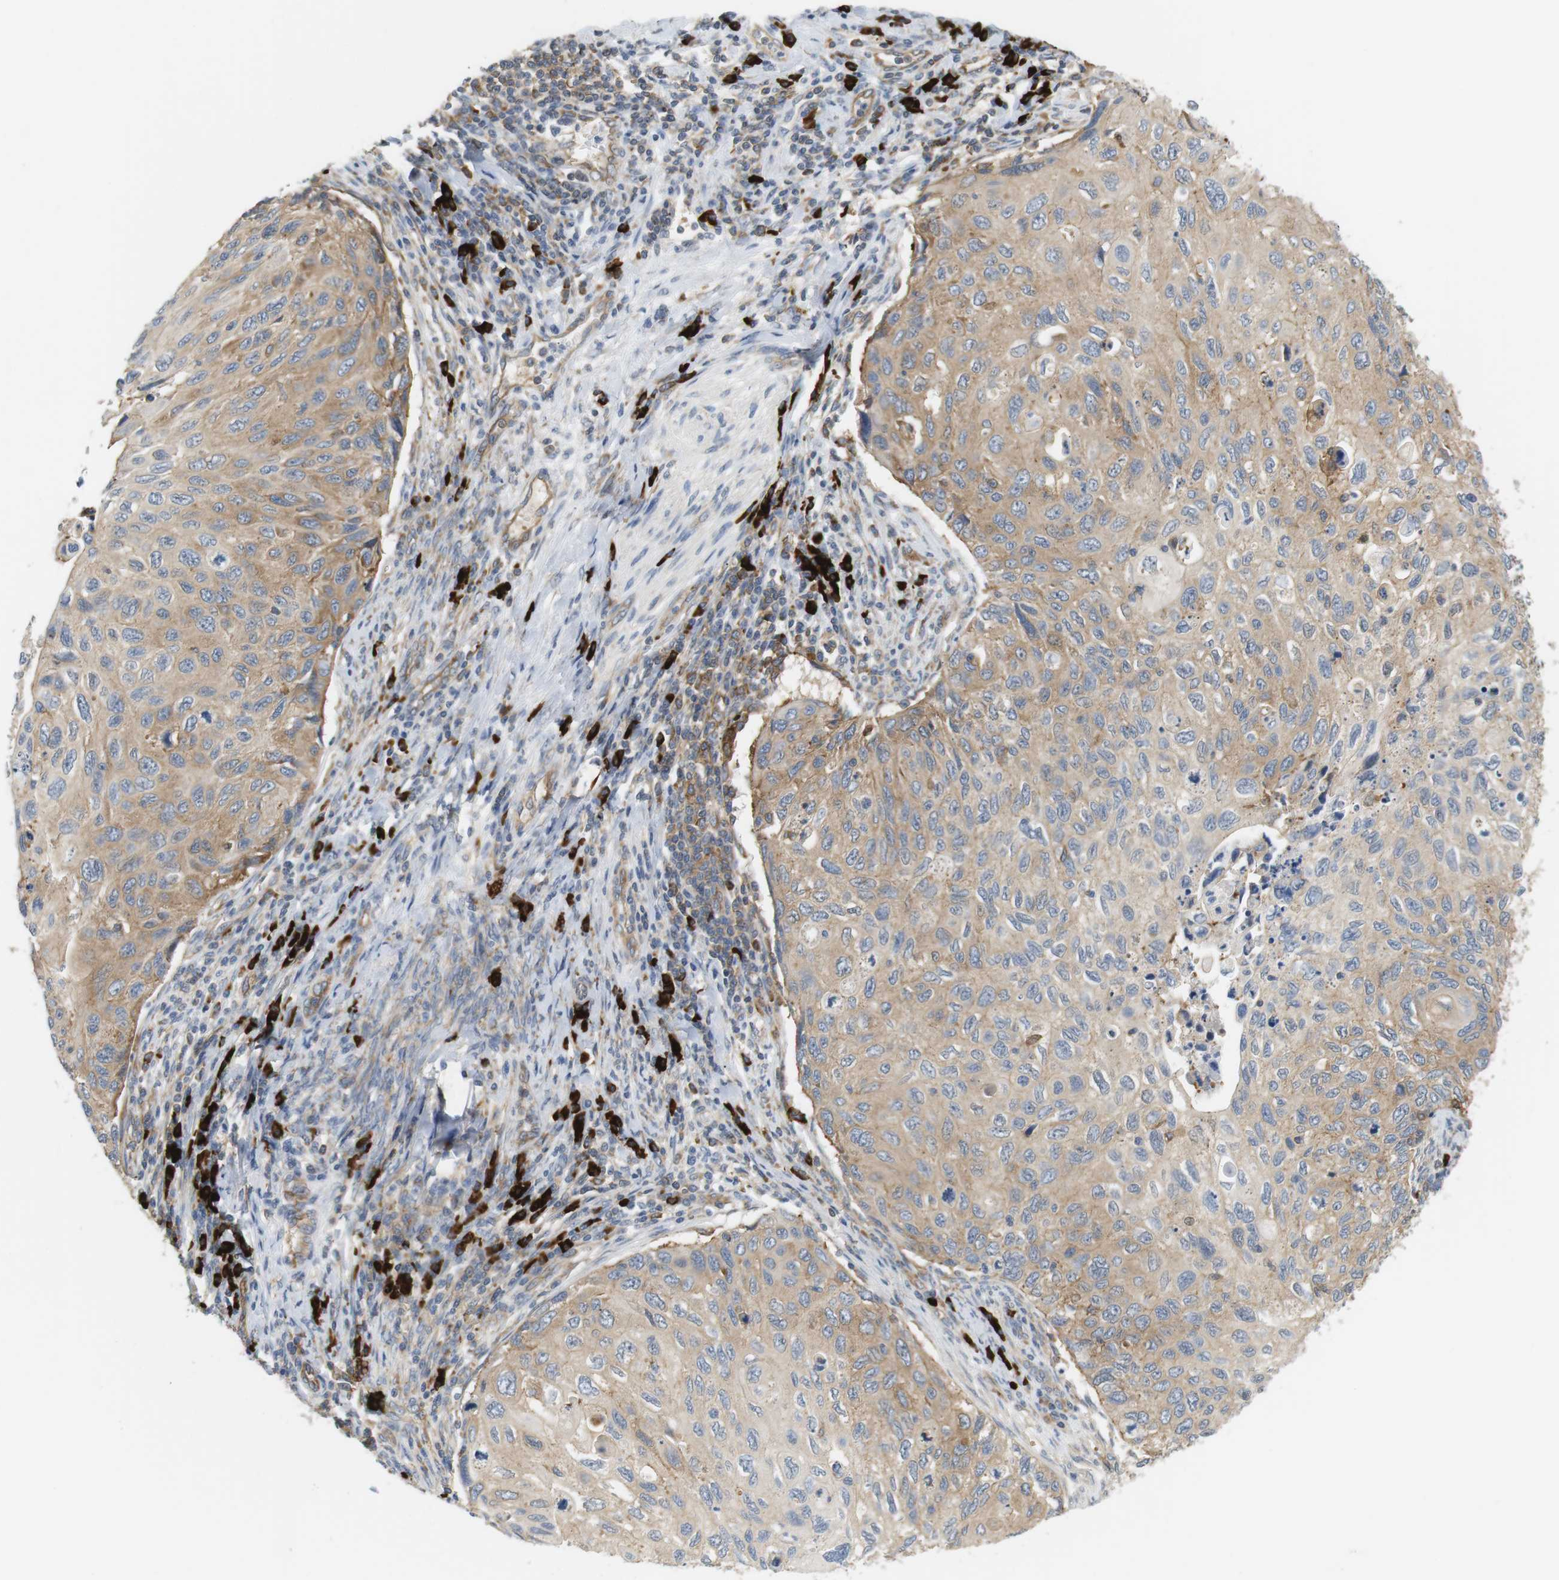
{"staining": {"intensity": "moderate", "quantity": ">75%", "location": "cytoplasmic/membranous"}, "tissue": "cervical cancer", "cell_type": "Tumor cells", "image_type": "cancer", "snomed": [{"axis": "morphology", "description": "Squamous cell carcinoma, NOS"}, {"axis": "topography", "description": "Cervix"}], "caption": "About >75% of tumor cells in squamous cell carcinoma (cervical) display moderate cytoplasmic/membranous protein staining as visualized by brown immunohistochemical staining.", "gene": "TMEM200A", "patient": {"sex": "female", "age": 70}}